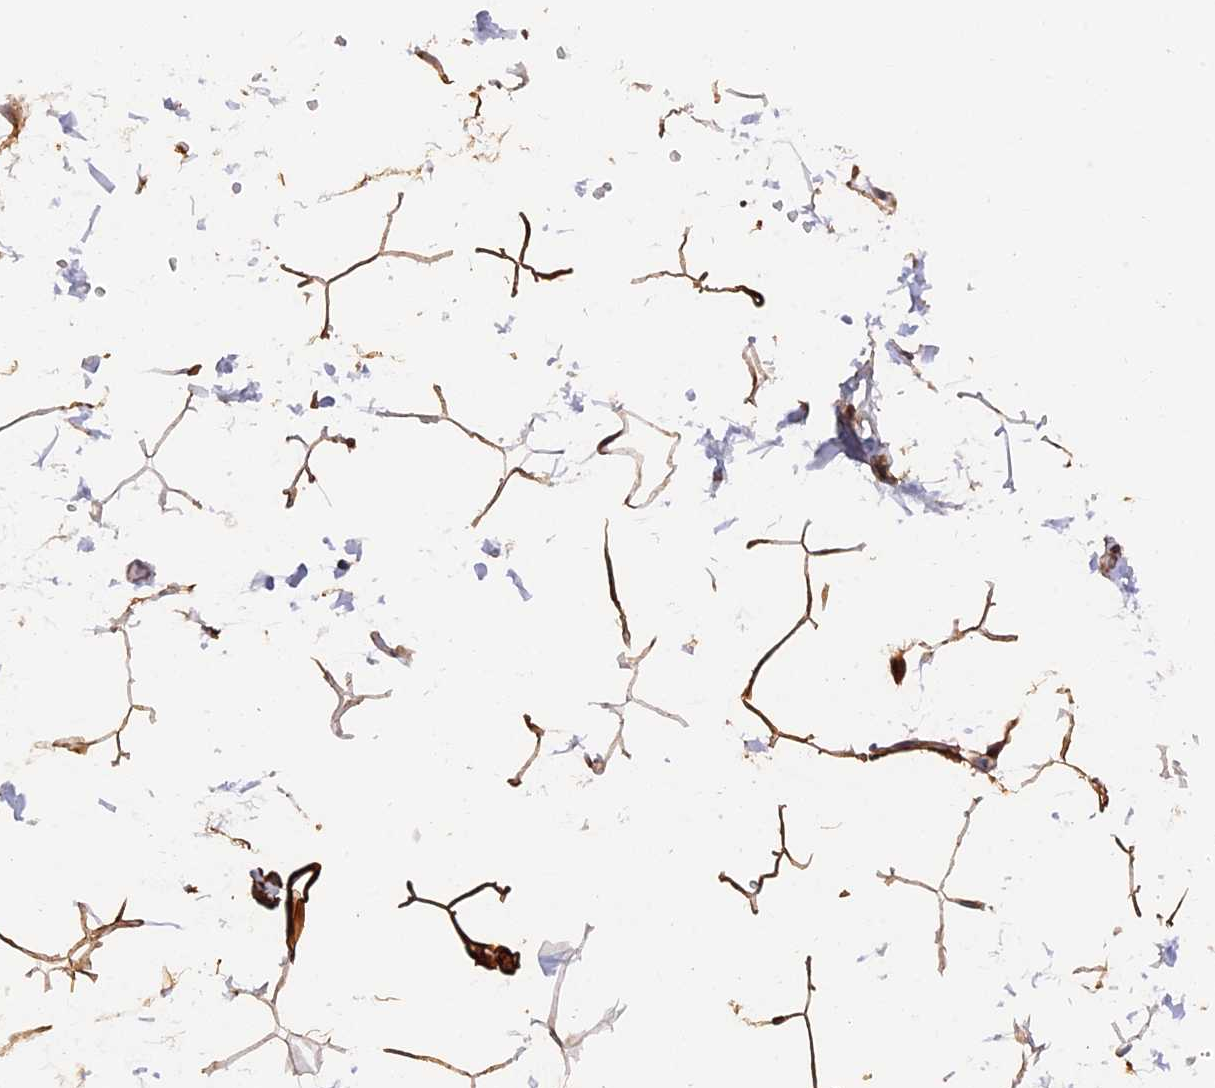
{"staining": {"intensity": "weak", "quantity": "25%-75%", "location": "cytoplasmic/membranous"}, "tissue": "adipose tissue", "cell_type": "Adipocytes", "image_type": "normal", "snomed": [{"axis": "morphology", "description": "Normal tissue, NOS"}, {"axis": "topography", "description": "Gallbladder"}, {"axis": "topography", "description": "Peripheral nerve tissue"}], "caption": "Protein positivity by immunohistochemistry (IHC) shows weak cytoplasmic/membranous expression in about 25%-75% of adipocytes in unremarkable adipose tissue.", "gene": "TMEM196", "patient": {"sex": "male", "age": 38}}